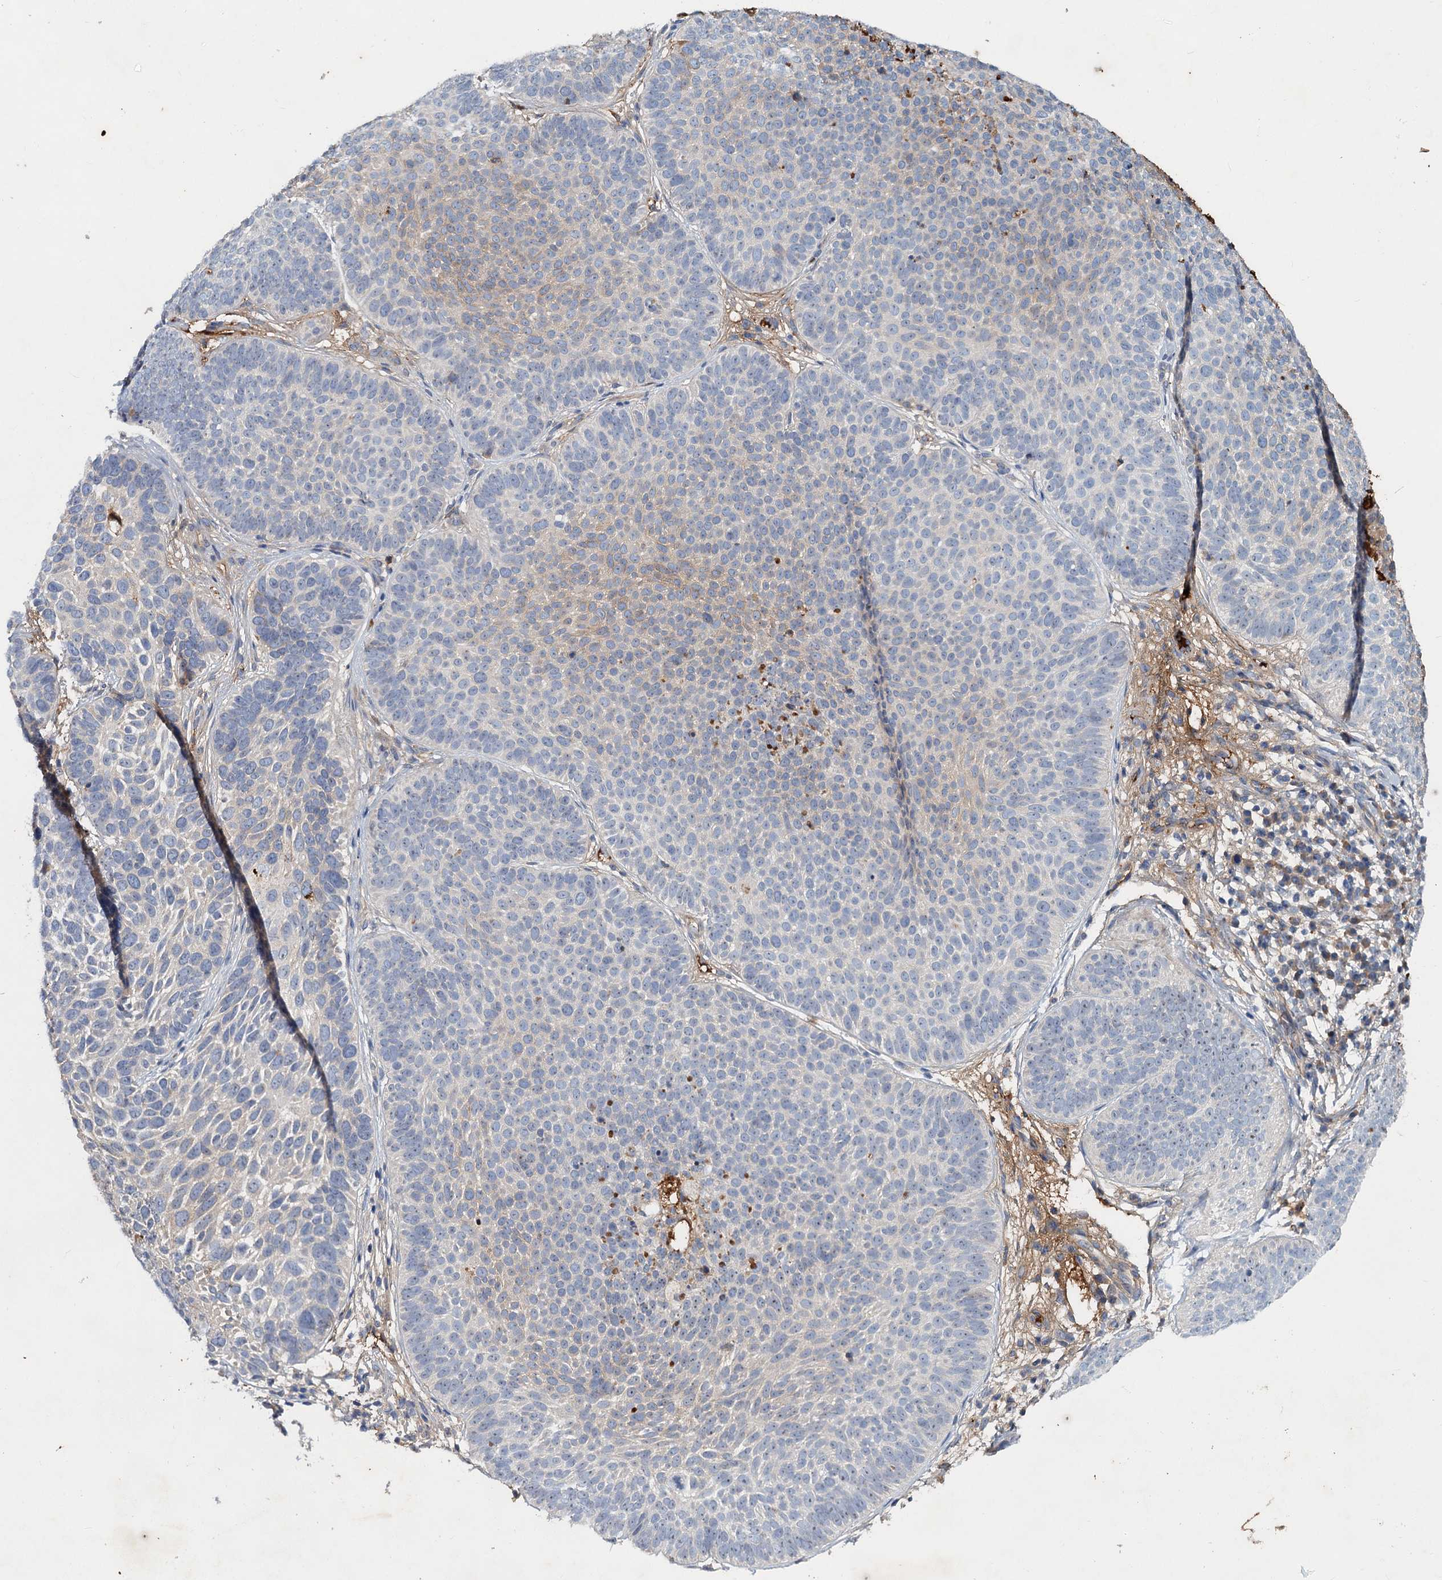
{"staining": {"intensity": "moderate", "quantity": "<25%", "location": "cytoplasmic/membranous"}, "tissue": "skin cancer", "cell_type": "Tumor cells", "image_type": "cancer", "snomed": [{"axis": "morphology", "description": "Basal cell carcinoma"}, {"axis": "topography", "description": "Skin"}], "caption": "Basal cell carcinoma (skin) stained for a protein (brown) reveals moderate cytoplasmic/membranous positive staining in about <25% of tumor cells.", "gene": "CHRD", "patient": {"sex": "male", "age": 85}}